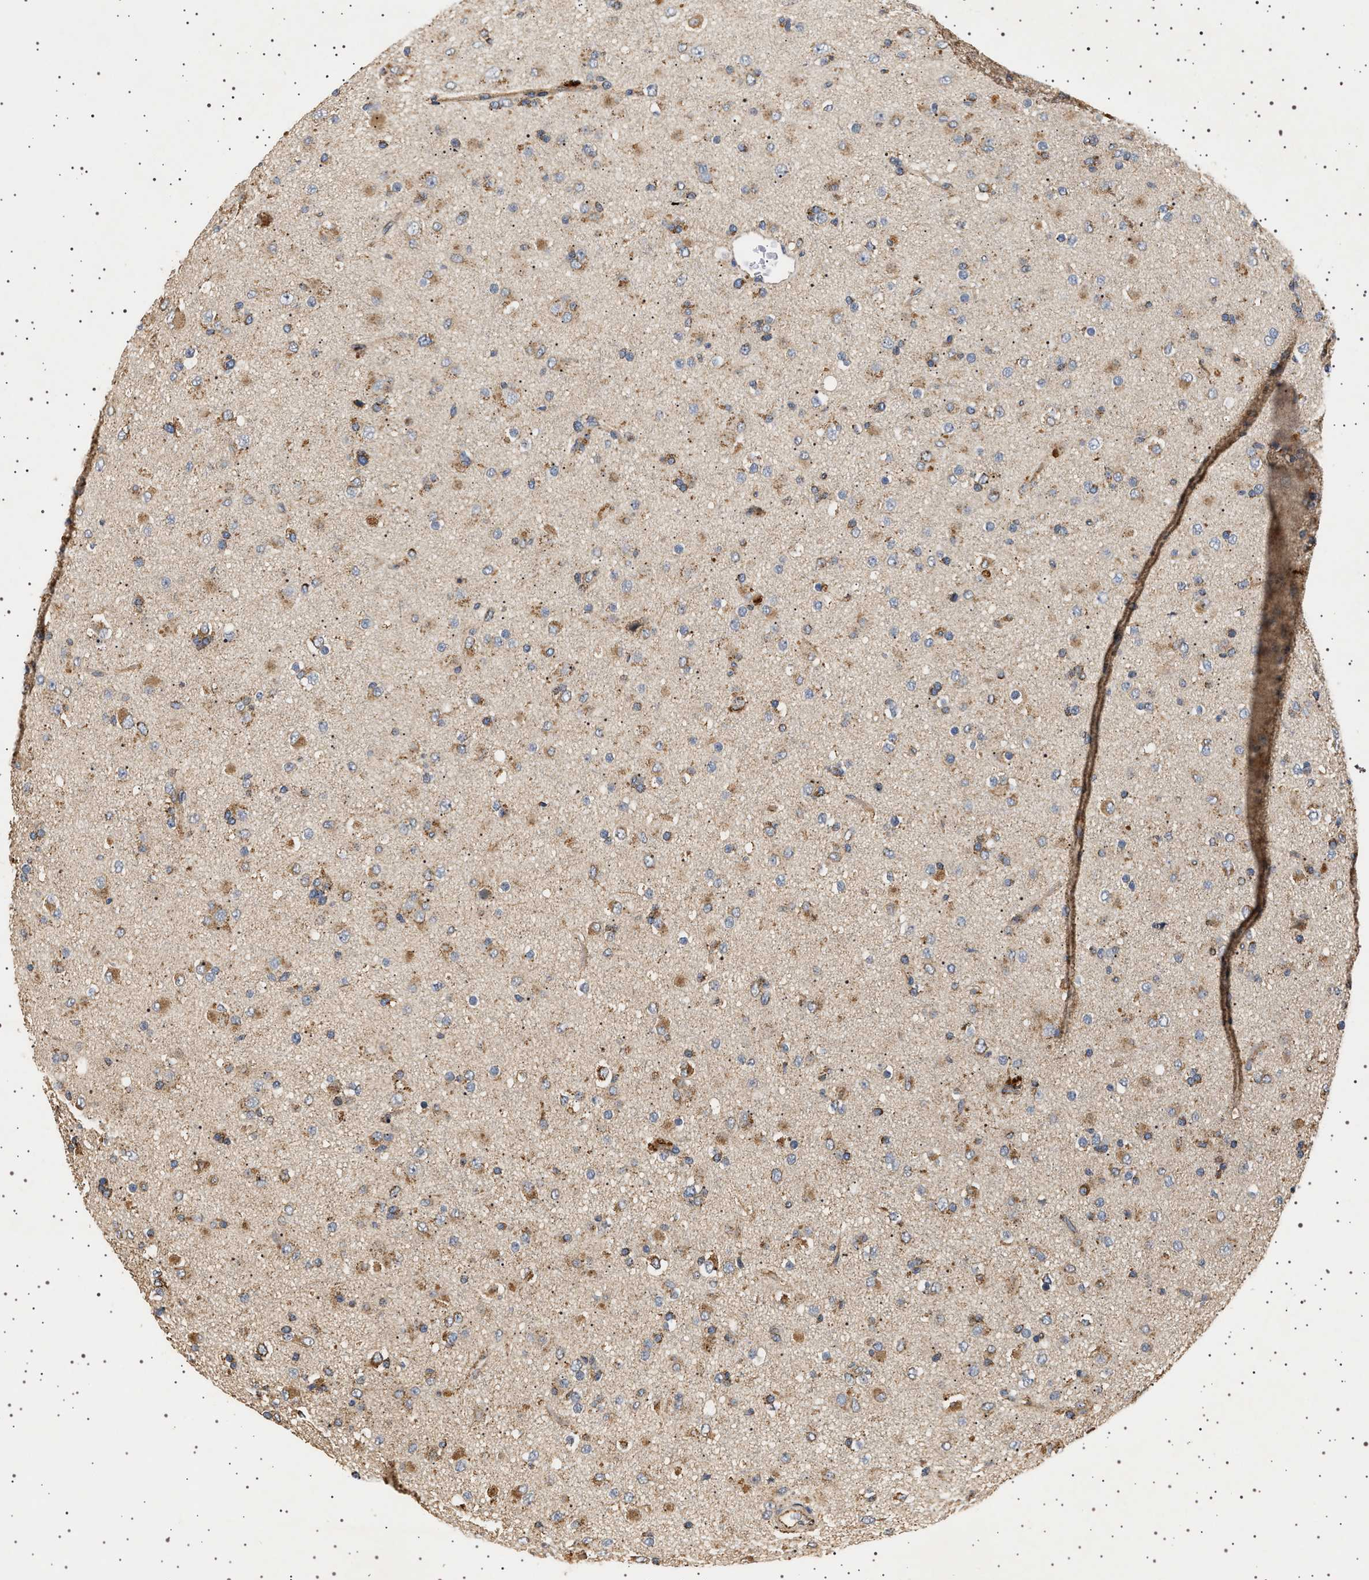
{"staining": {"intensity": "moderate", "quantity": "25%-75%", "location": "cytoplasmic/membranous"}, "tissue": "glioma", "cell_type": "Tumor cells", "image_type": "cancer", "snomed": [{"axis": "morphology", "description": "Glioma, malignant, Low grade"}, {"axis": "topography", "description": "Brain"}], "caption": "Human glioma stained with a brown dye shows moderate cytoplasmic/membranous positive staining in approximately 25%-75% of tumor cells.", "gene": "TRUB2", "patient": {"sex": "male", "age": 65}}